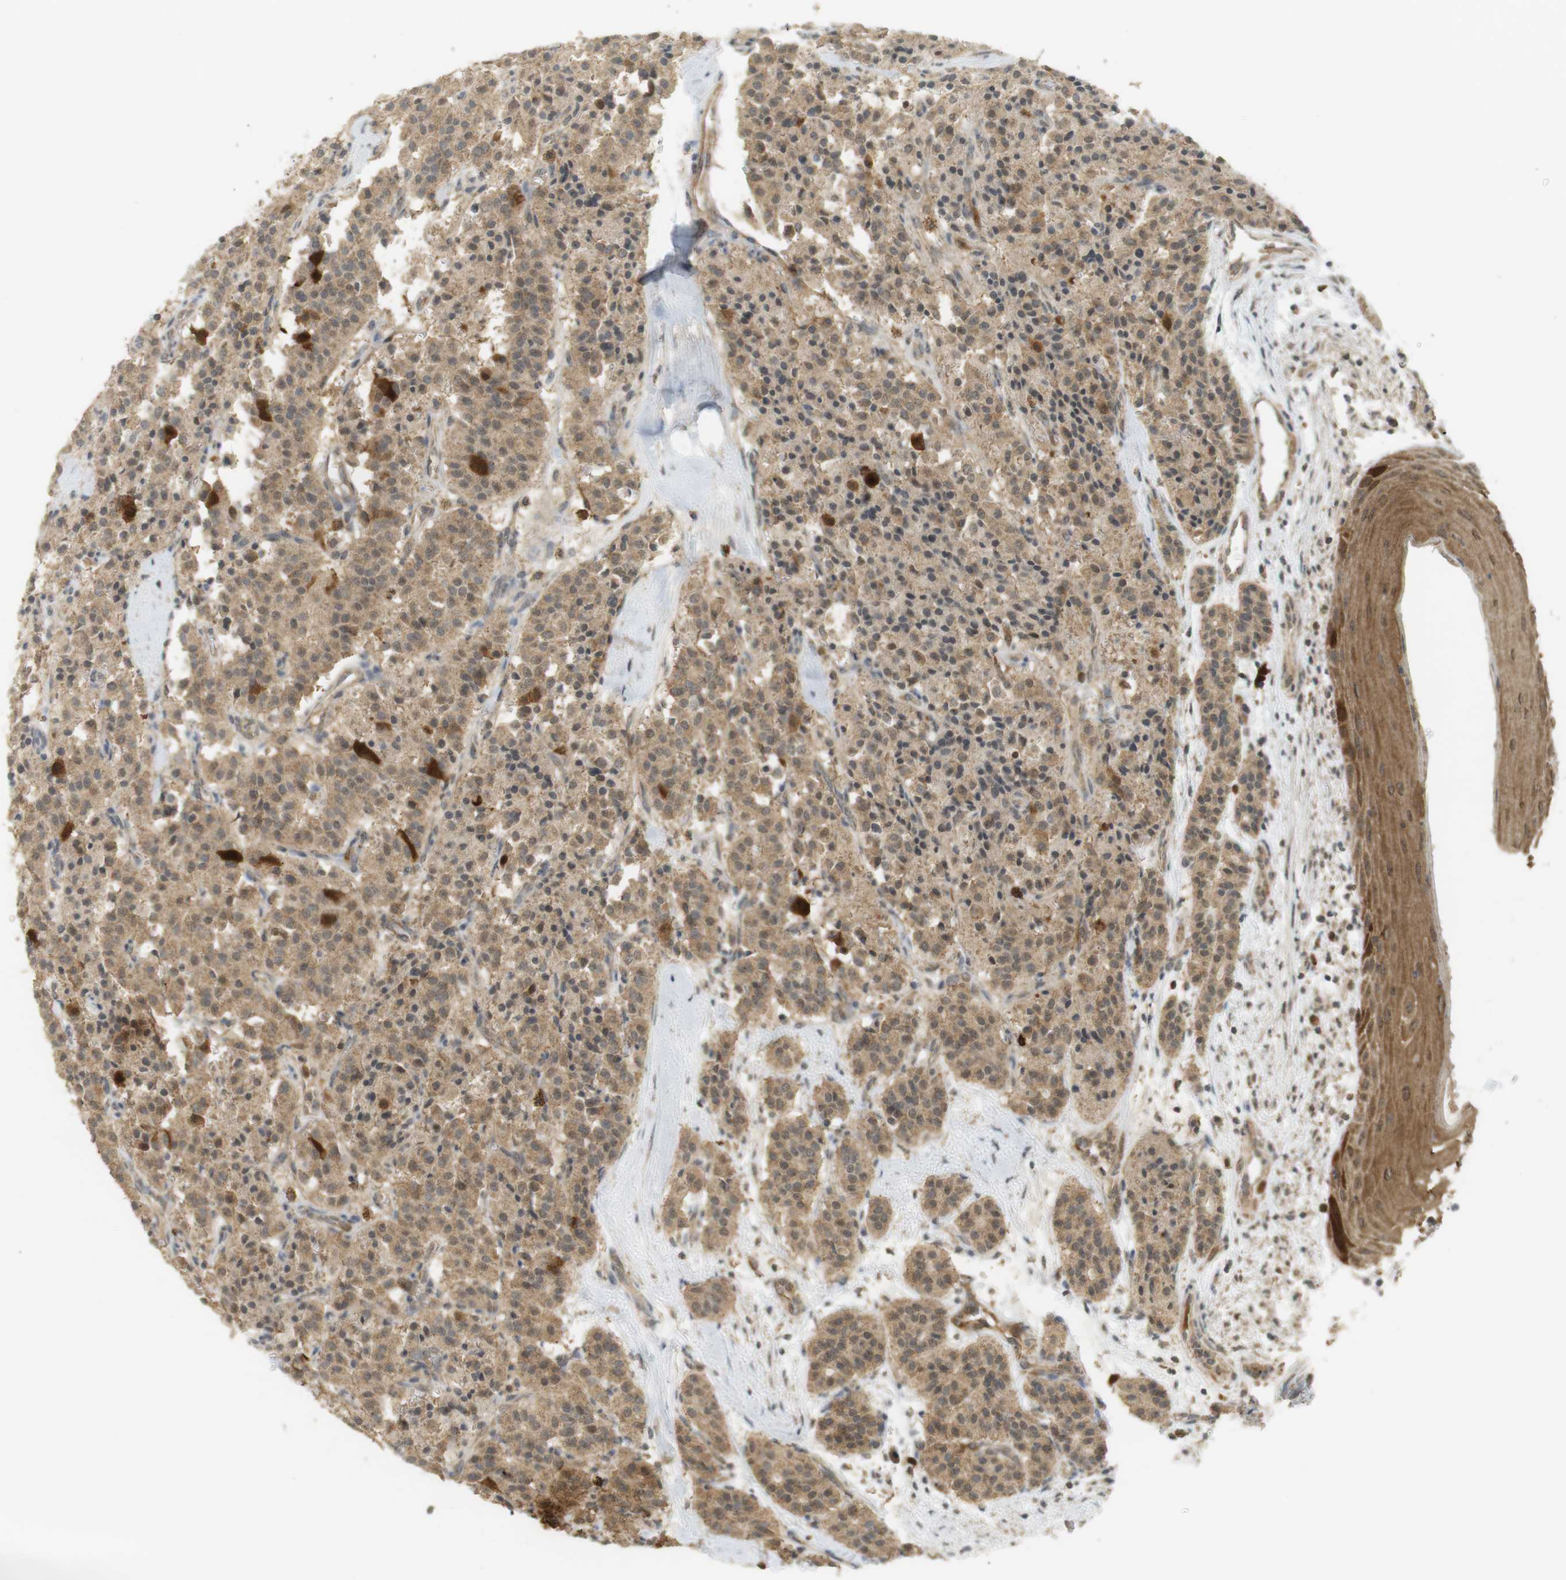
{"staining": {"intensity": "strong", "quantity": "<25%", "location": "cytoplasmic/membranous"}, "tissue": "carcinoid", "cell_type": "Tumor cells", "image_type": "cancer", "snomed": [{"axis": "morphology", "description": "Carcinoid, malignant, NOS"}, {"axis": "topography", "description": "Lung"}], "caption": "A high-resolution micrograph shows IHC staining of carcinoid (malignant), which exhibits strong cytoplasmic/membranous positivity in approximately <25% of tumor cells.", "gene": "TTK", "patient": {"sex": "male", "age": 30}}